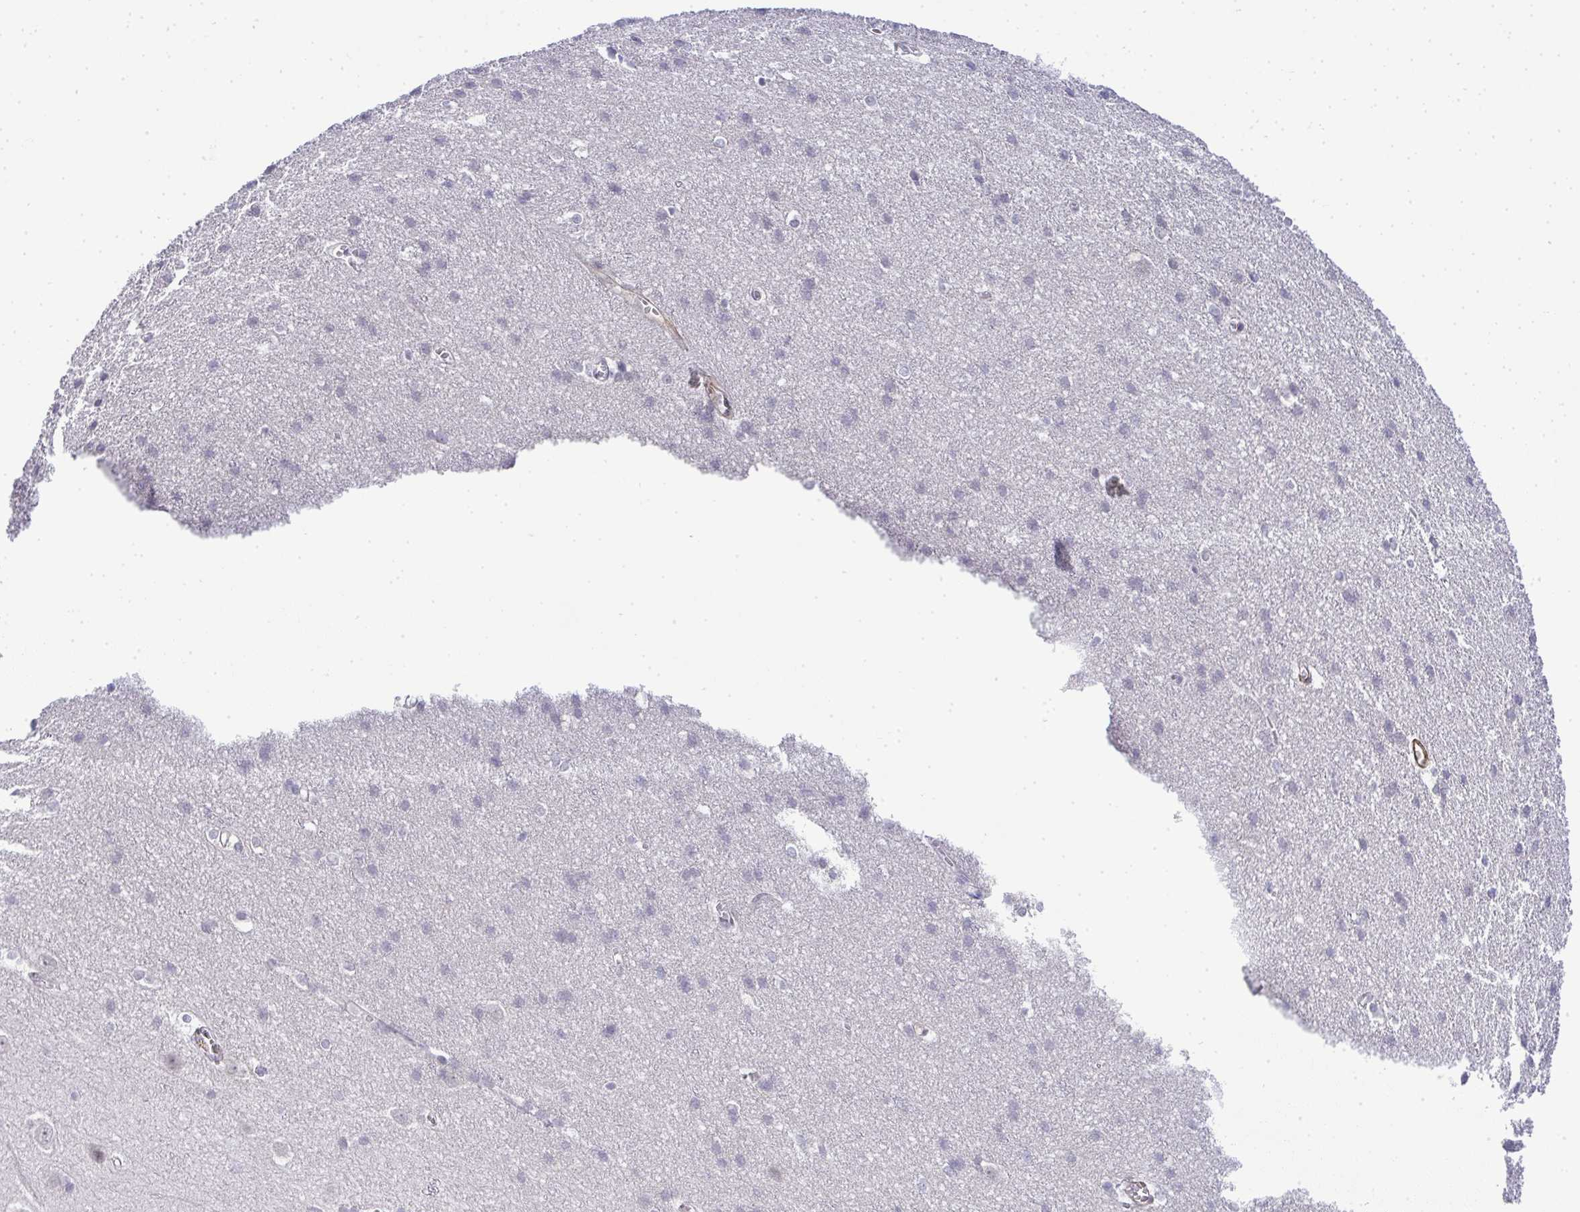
{"staining": {"intensity": "negative", "quantity": "none", "location": "none"}, "tissue": "cerebral cortex", "cell_type": "Endothelial cells", "image_type": "normal", "snomed": [{"axis": "morphology", "description": "Normal tissue, NOS"}, {"axis": "topography", "description": "Cerebral cortex"}], "caption": "This image is of normal cerebral cortex stained with immunohistochemistry (IHC) to label a protein in brown with the nuclei are counter-stained blue. There is no staining in endothelial cells.", "gene": "UBE2S", "patient": {"sex": "male", "age": 37}}